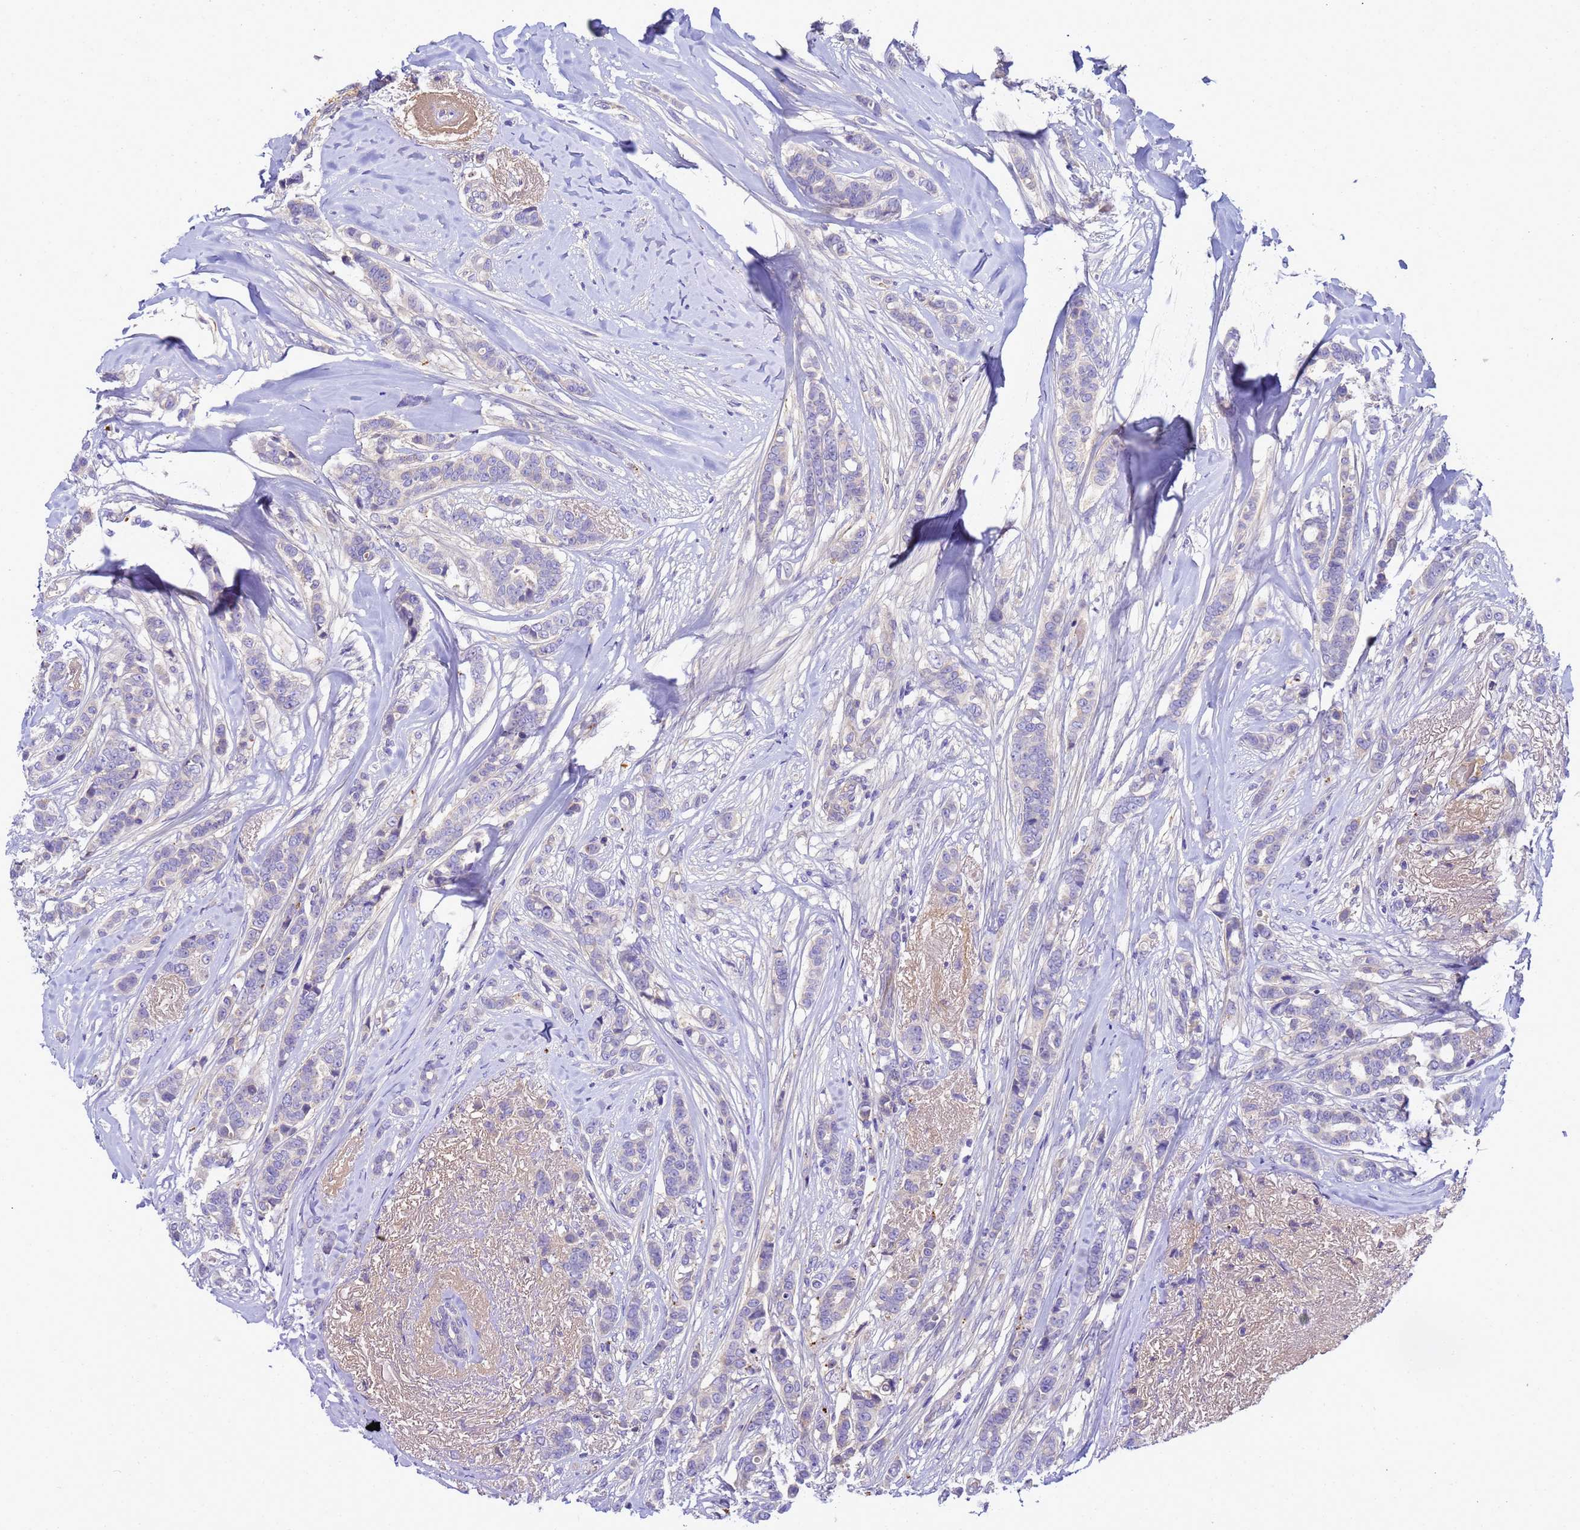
{"staining": {"intensity": "negative", "quantity": "none", "location": "none"}, "tissue": "breast cancer", "cell_type": "Tumor cells", "image_type": "cancer", "snomed": [{"axis": "morphology", "description": "Lobular carcinoma"}, {"axis": "topography", "description": "Breast"}], "caption": "This micrograph is of breast cancer stained with IHC to label a protein in brown with the nuclei are counter-stained blue. There is no staining in tumor cells.", "gene": "TBCD", "patient": {"sex": "female", "age": 51}}